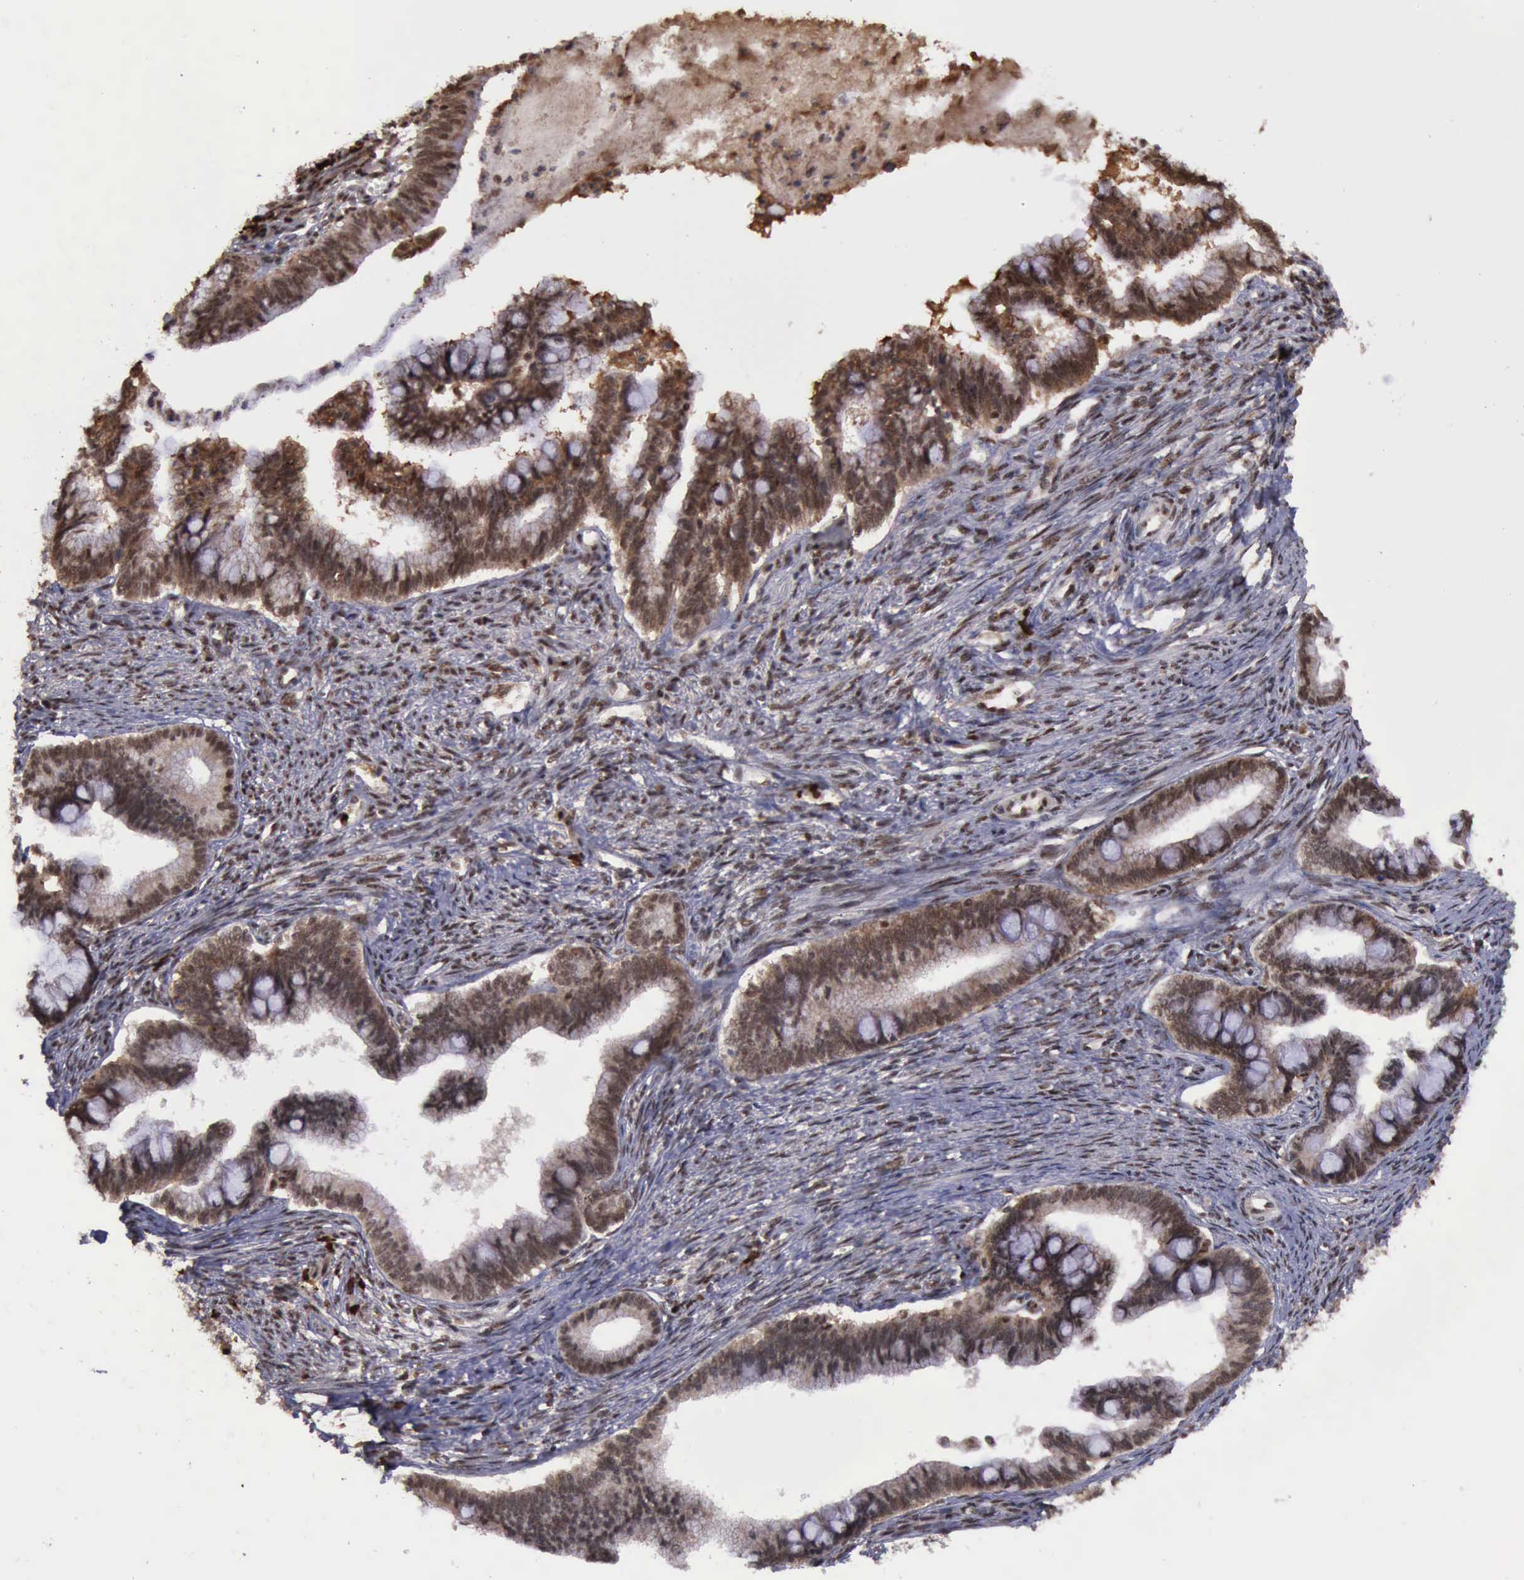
{"staining": {"intensity": "moderate", "quantity": ">75%", "location": "cytoplasmic/membranous,nuclear"}, "tissue": "cervical cancer", "cell_type": "Tumor cells", "image_type": "cancer", "snomed": [{"axis": "morphology", "description": "Adenocarcinoma, NOS"}, {"axis": "topography", "description": "Cervix"}], "caption": "Cervical cancer tissue shows moderate cytoplasmic/membranous and nuclear staining in about >75% of tumor cells The staining is performed using DAB (3,3'-diaminobenzidine) brown chromogen to label protein expression. The nuclei are counter-stained blue using hematoxylin.", "gene": "TRMT2A", "patient": {"sex": "female", "age": 36}}